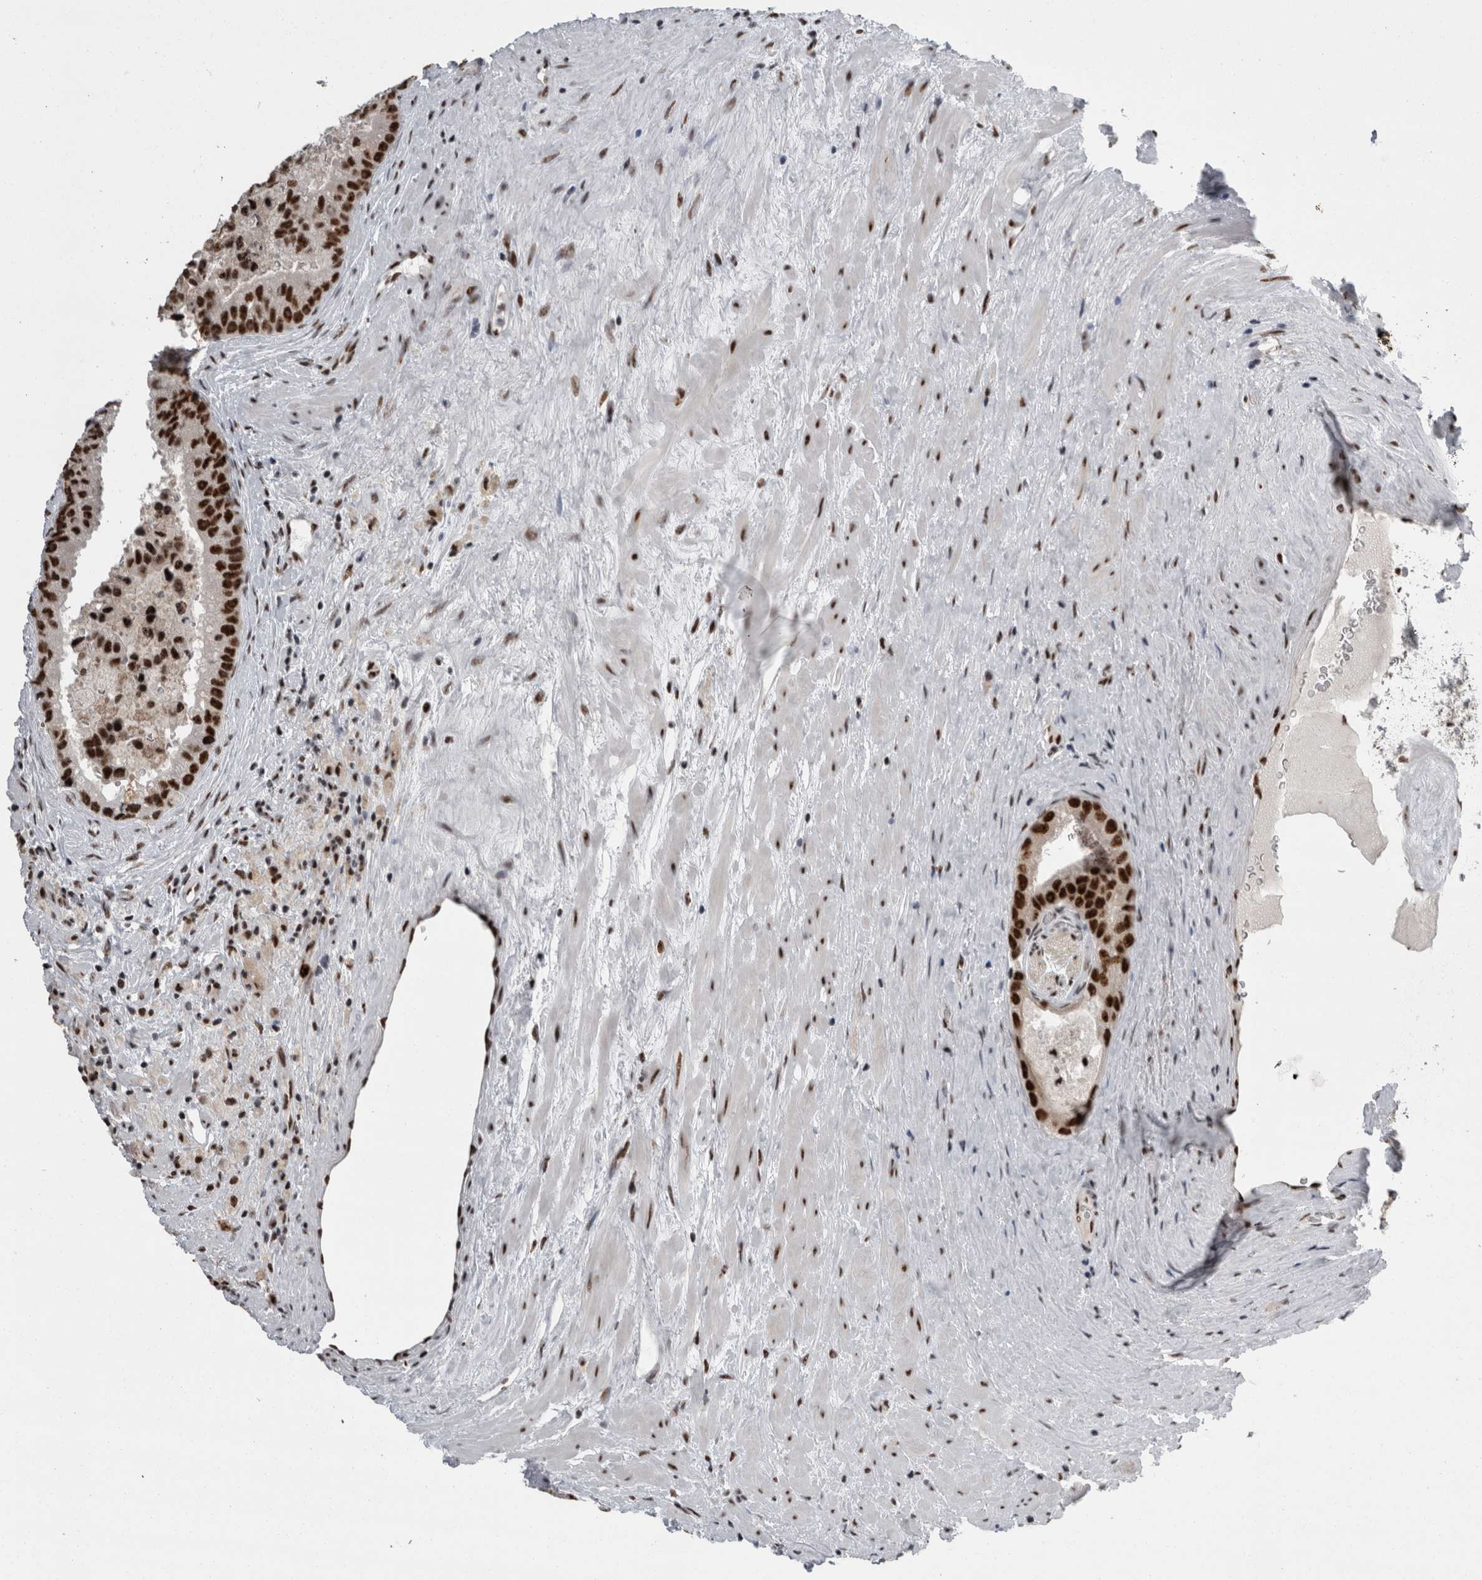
{"staining": {"intensity": "strong", "quantity": ">75%", "location": "nuclear"}, "tissue": "prostate cancer", "cell_type": "Tumor cells", "image_type": "cancer", "snomed": [{"axis": "morphology", "description": "Adenocarcinoma, High grade"}, {"axis": "topography", "description": "Prostate"}], "caption": "Tumor cells show high levels of strong nuclear expression in approximately >75% of cells in human high-grade adenocarcinoma (prostate).", "gene": "SNRNP40", "patient": {"sex": "male", "age": 70}}